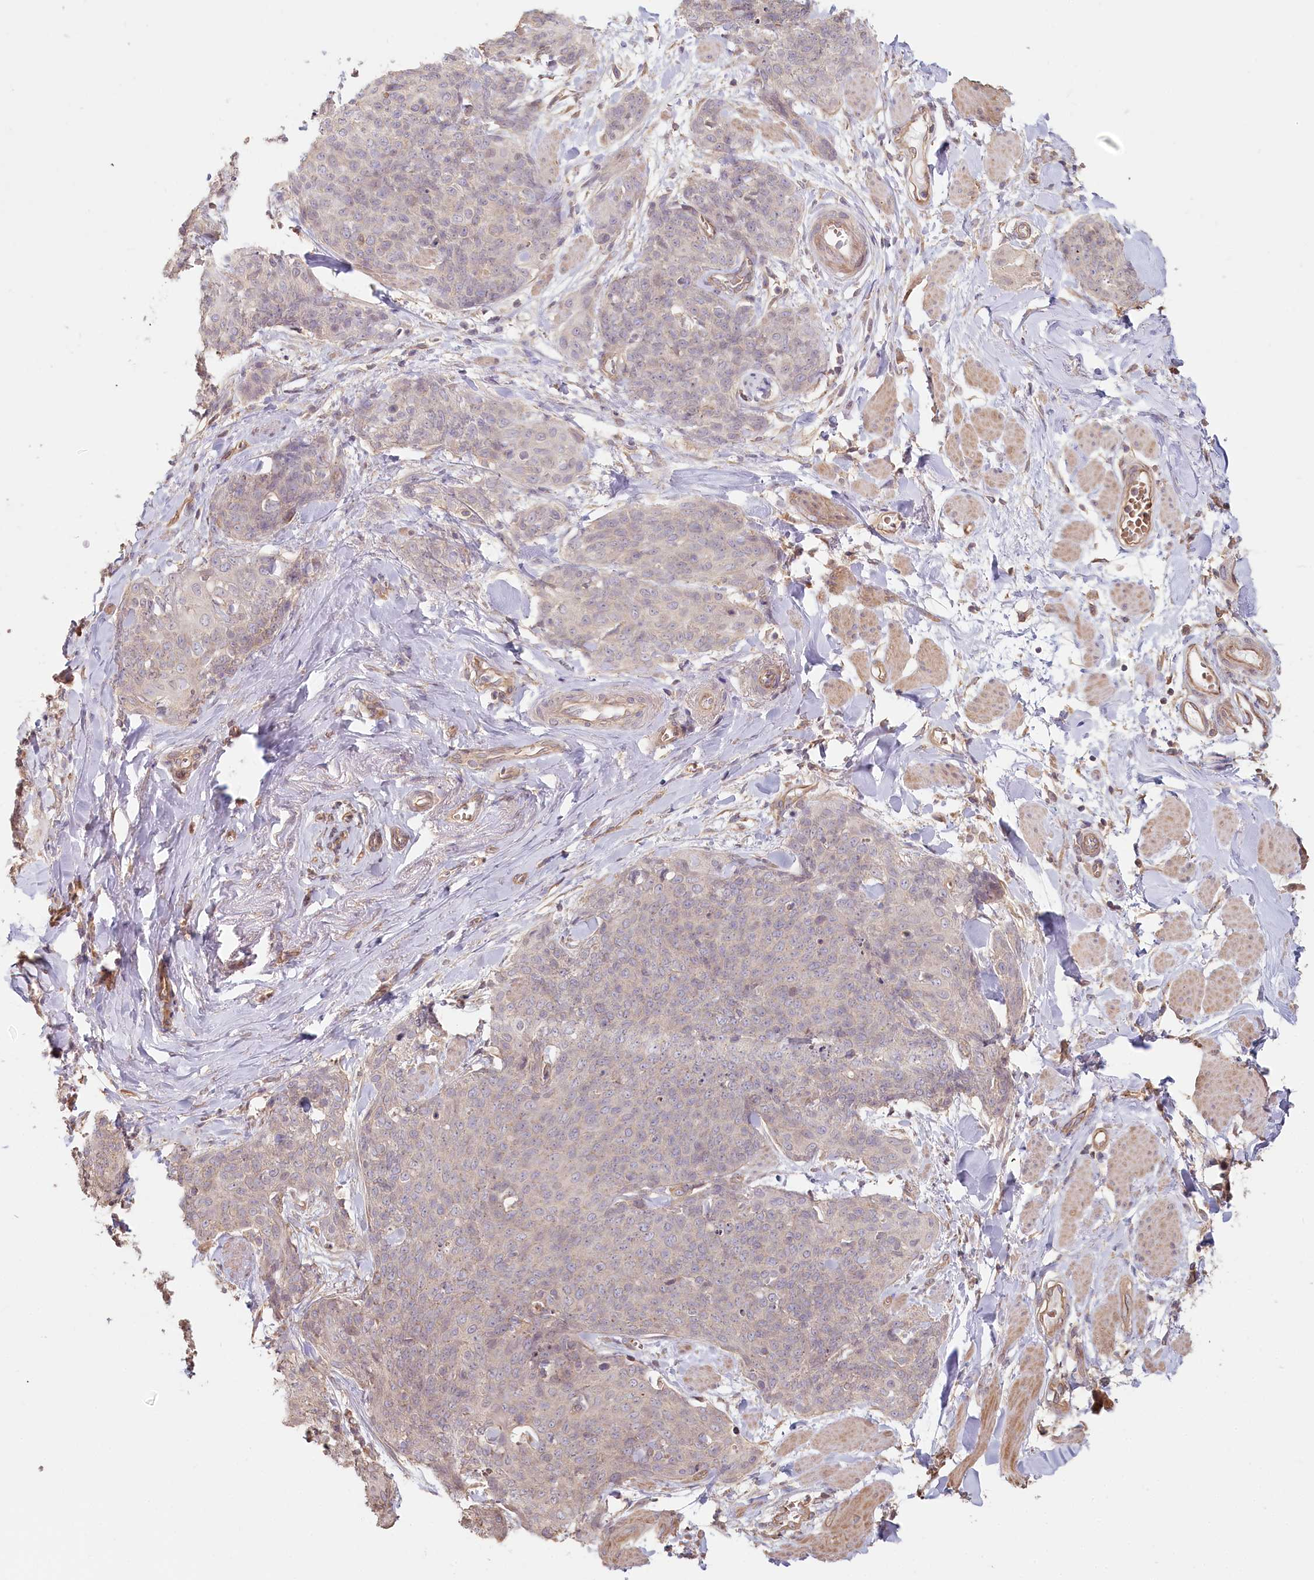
{"staining": {"intensity": "negative", "quantity": "none", "location": "none"}, "tissue": "skin cancer", "cell_type": "Tumor cells", "image_type": "cancer", "snomed": [{"axis": "morphology", "description": "Squamous cell carcinoma, NOS"}, {"axis": "topography", "description": "Skin"}, {"axis": "topography", "description": "Vulva"}], "caption": "The histopathology image reveals no staining of tumor cells in skin cancer (squamous cell carcinoma).", "gene": "TCHP", "patient": {"sex": "female", "age": 85}}